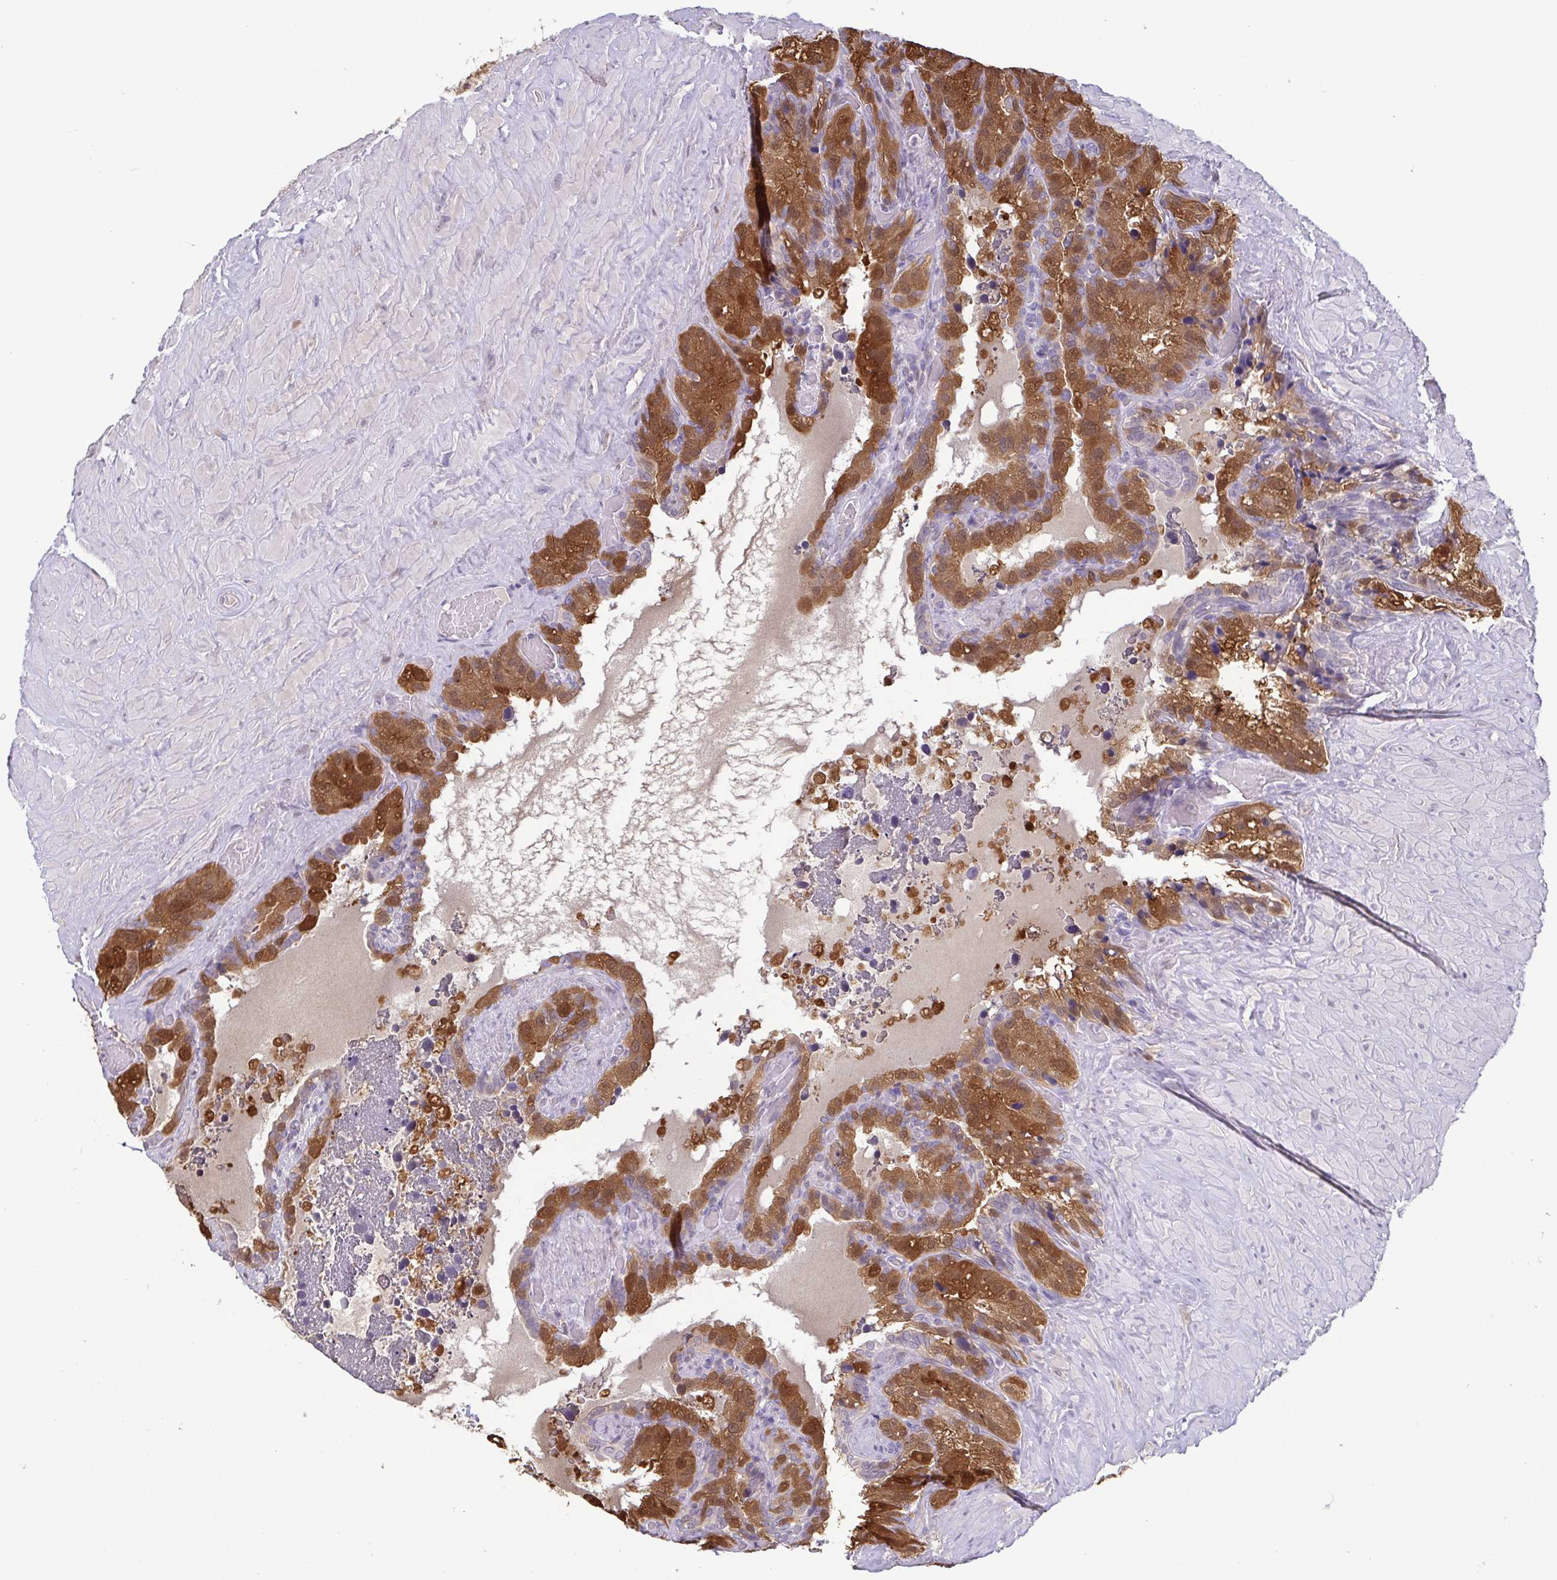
{"staining": {"intensity": "strong", "quantity": "25%-75%", "location": "cytoplasmic/membranous"}, "tissue": "seminal vesicle", "cell_type": "Glandular cells", "image_type": "normal", "snomed": [{"axis": "morphology", "description": "Normal tissue, NOS"}, {"axis": "topography", "description": "Seminal veicle"}], "caption": "A photomicrograph of seminal vesicle stained for a protein reveals strong cytoplasmic/membranous brown staining in glandular cells. (DAB (3,3'-diaminobenzidine) IHC, brown staining for protein, blue staining for nuclei).", "gene": "IDH1", "patient": {"sex": "male", "age": 60}}